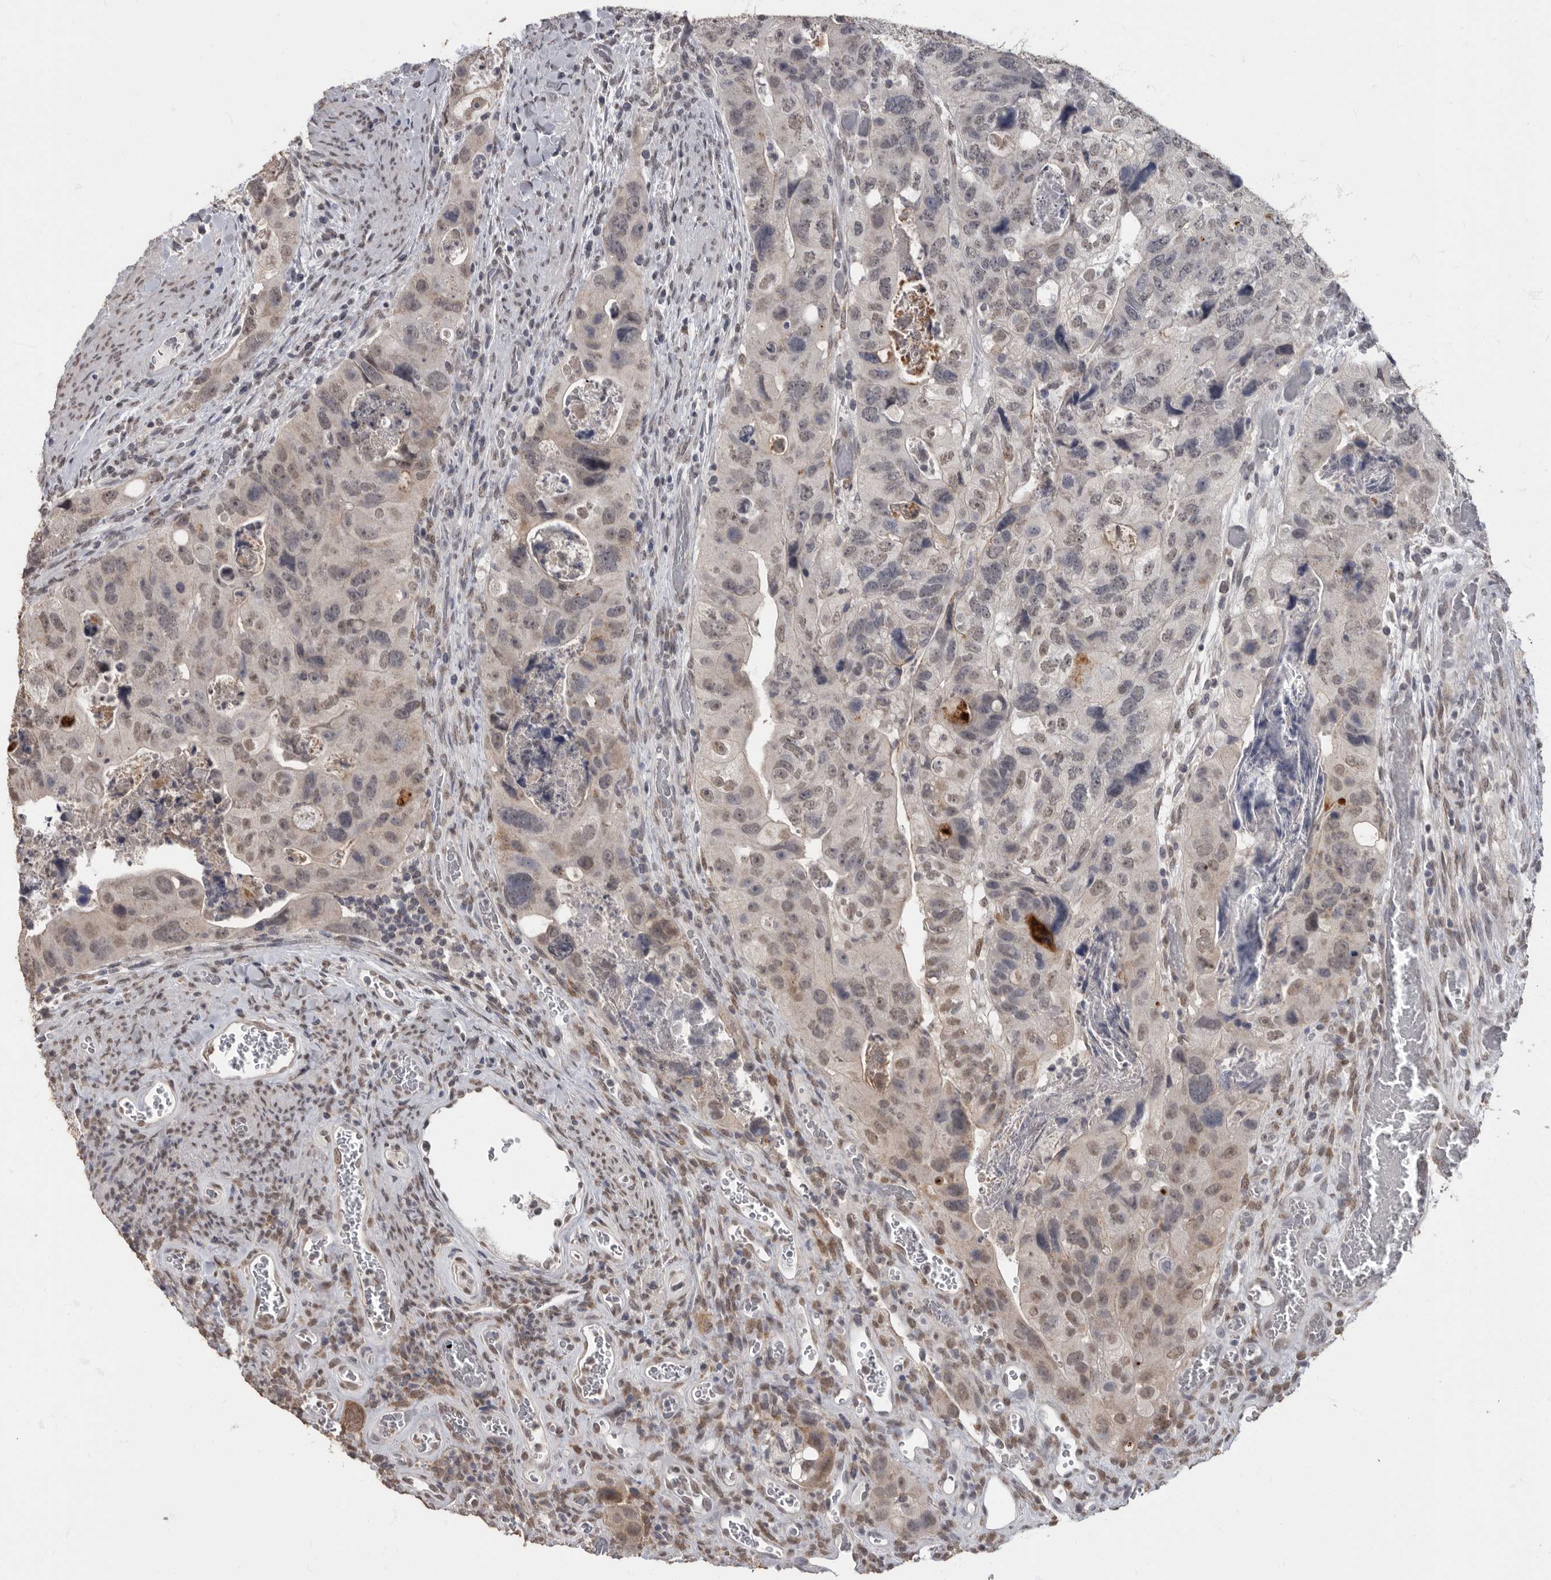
{"staining": {"intensity": "weak", "quantity": "25%-75%", "location": "cytoplasmic/membranous,nuclear"}, "tissue": "colorectal cancer", "cell_type": "Tumor cells", "image_type": "cancer", "snomed": [{"axis": "morphology", "description": "Adenocarcinoma, NOS"}, {"axis": "topography", "description": "Rectum"}], "caption": "High-magnification brightfield microscopy of colorectal cancer stained with DAB (brown) and counterstained with hematoxylin (blue). tumor cells exhibit weak cytoplasmic/membranous and nuclear expression is identified in about25%-75% of cells.", "gene": "NBL1", "patient": {"sex": "male", "age": 59}}